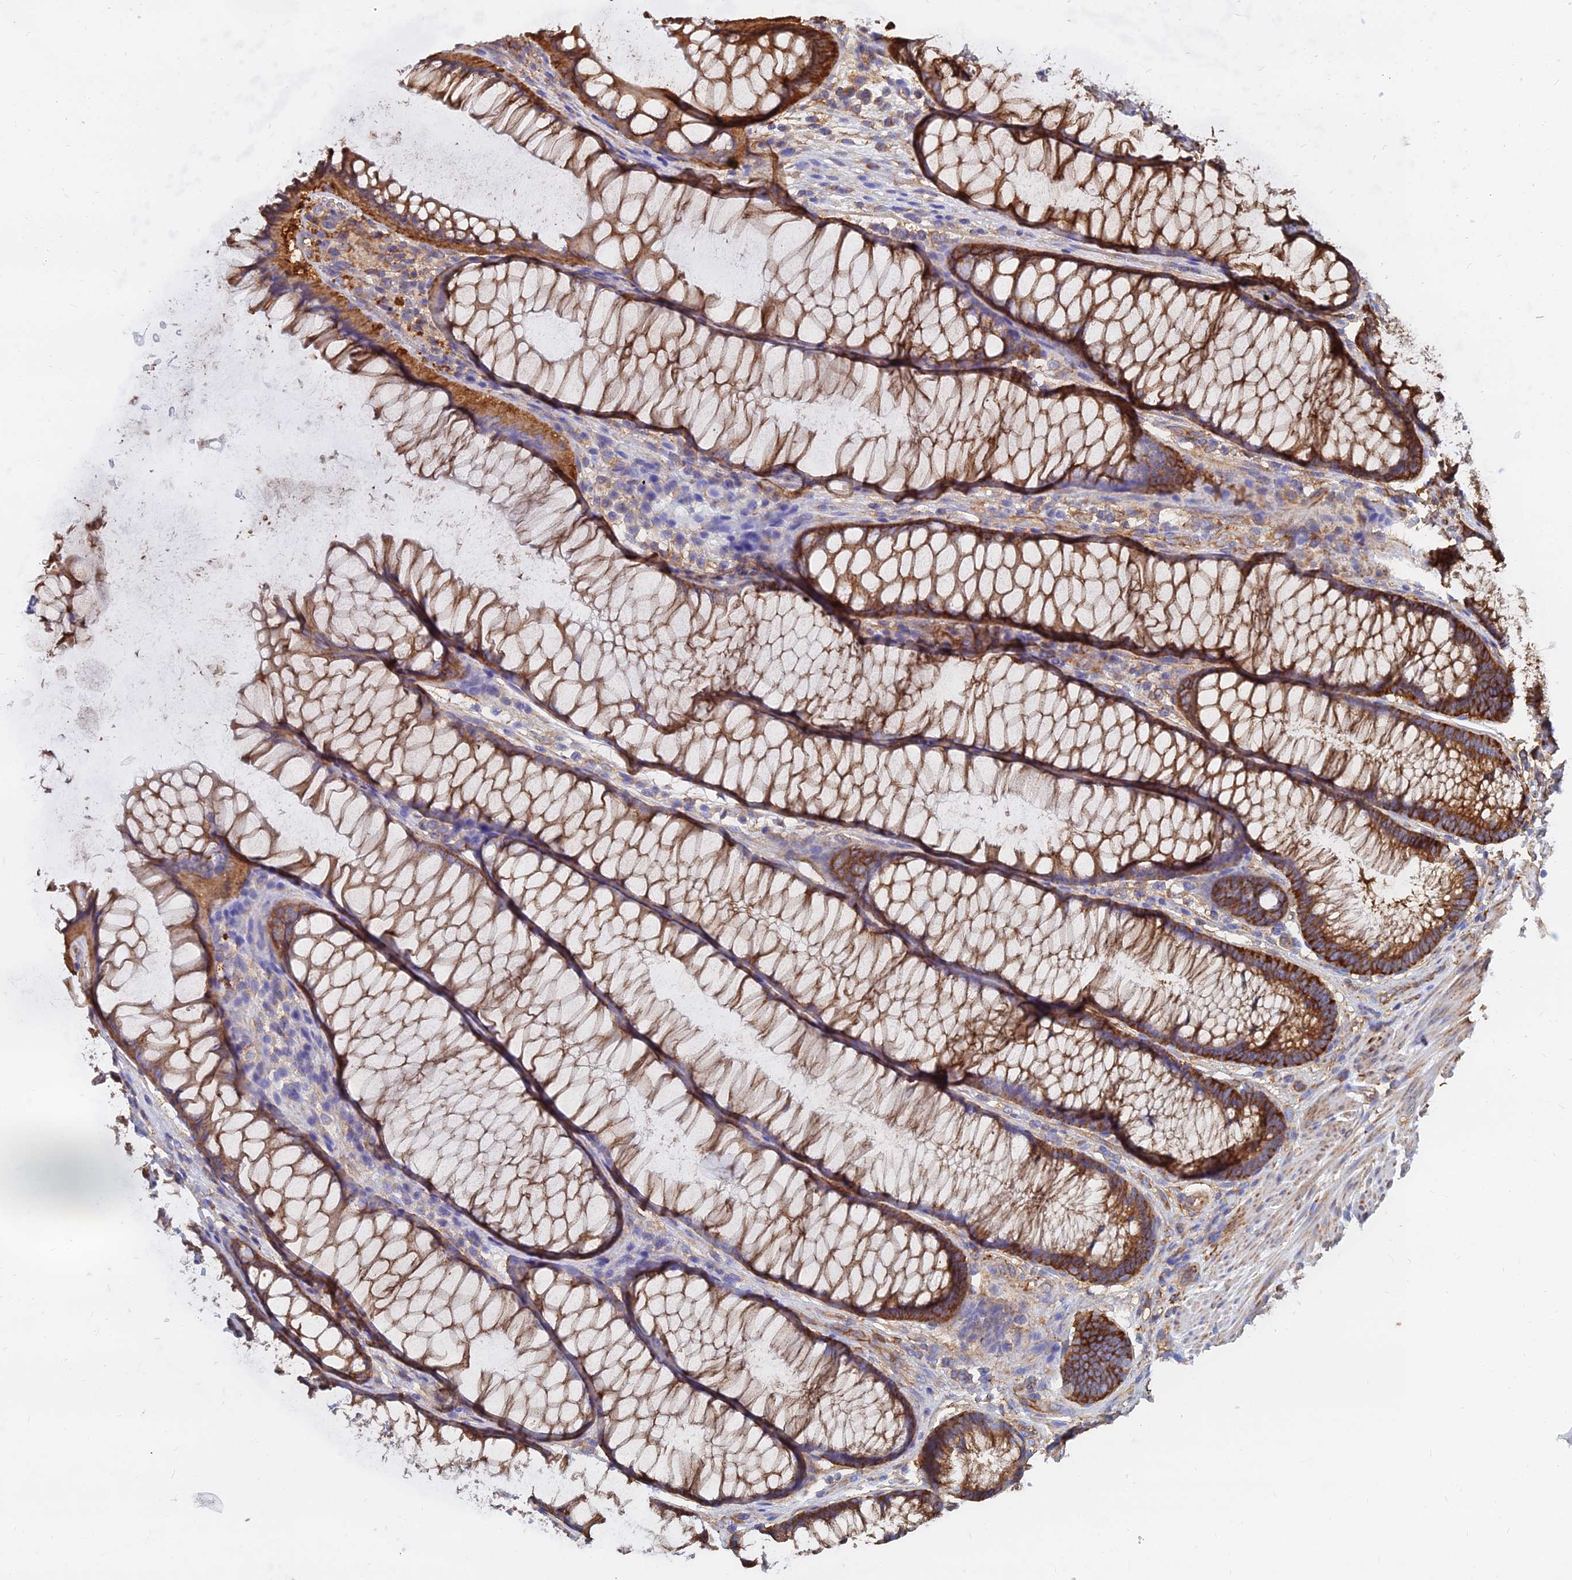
{"staining": {"intensity": "moderate", "quantity": ">75%", "location": "cytoplasmic/membranous"}, "tissue": "colon", "cell_type": "Endothelial cells", "image_type": "normal", "snomed": [{"axis": "morphology", "description": "Normal tissue, NOS"}, {"axis": "topography", "description": "Colon"}], "caption": "Colon stained for a protein demonstrates moderate cytoplasmic/membranous positivity in endothelial cells. Ihc stains the protein in brown and the nuclei are stained blue.", "gene": "FFAR3", "patient": {"sex": "female", "age": 82}}